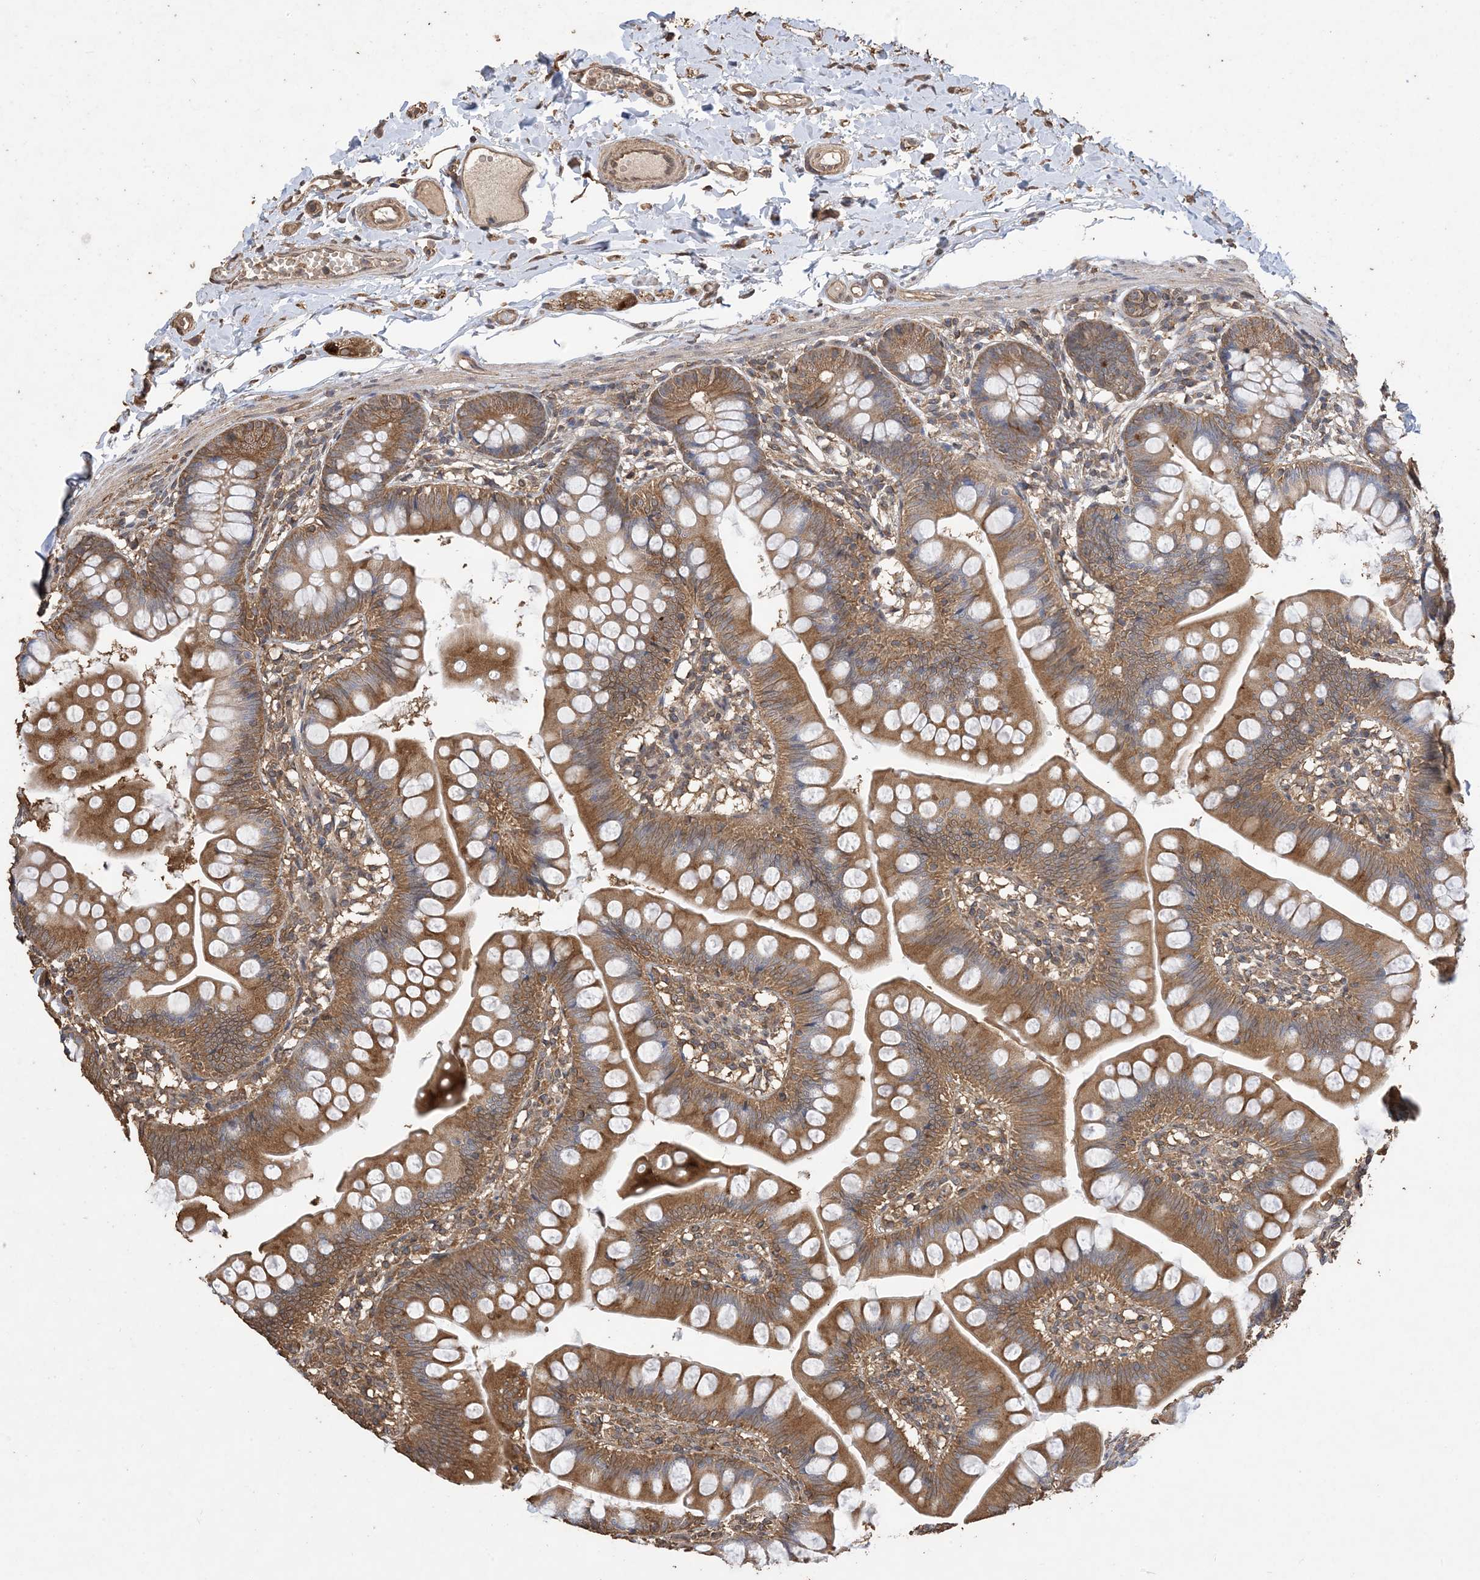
{"staining": {"intensity": "moderate", "quantity": ">75%", "location": "cytoplasmic/membranous"}, "tissue": "small intestine", "cell_type": "Glandular cells", "image_type": "normal", "snomed": [{"axis": "morphology", "description": "Normal tissue, NOS"}, {"axis": "topography", "description": "Small intestine"}], "caption": "Small intestine stained for a protein displays moderate cytoplasmic/membranous positivity in glandular cells. The staining was performed using DAB to visualize the protein expression in brown, while the nuclei were stained in blue with hematoxylin (Magnification: 20x).", "gene": "ZKSCAN5", "patient": {"sex": "male", "age": 7}}